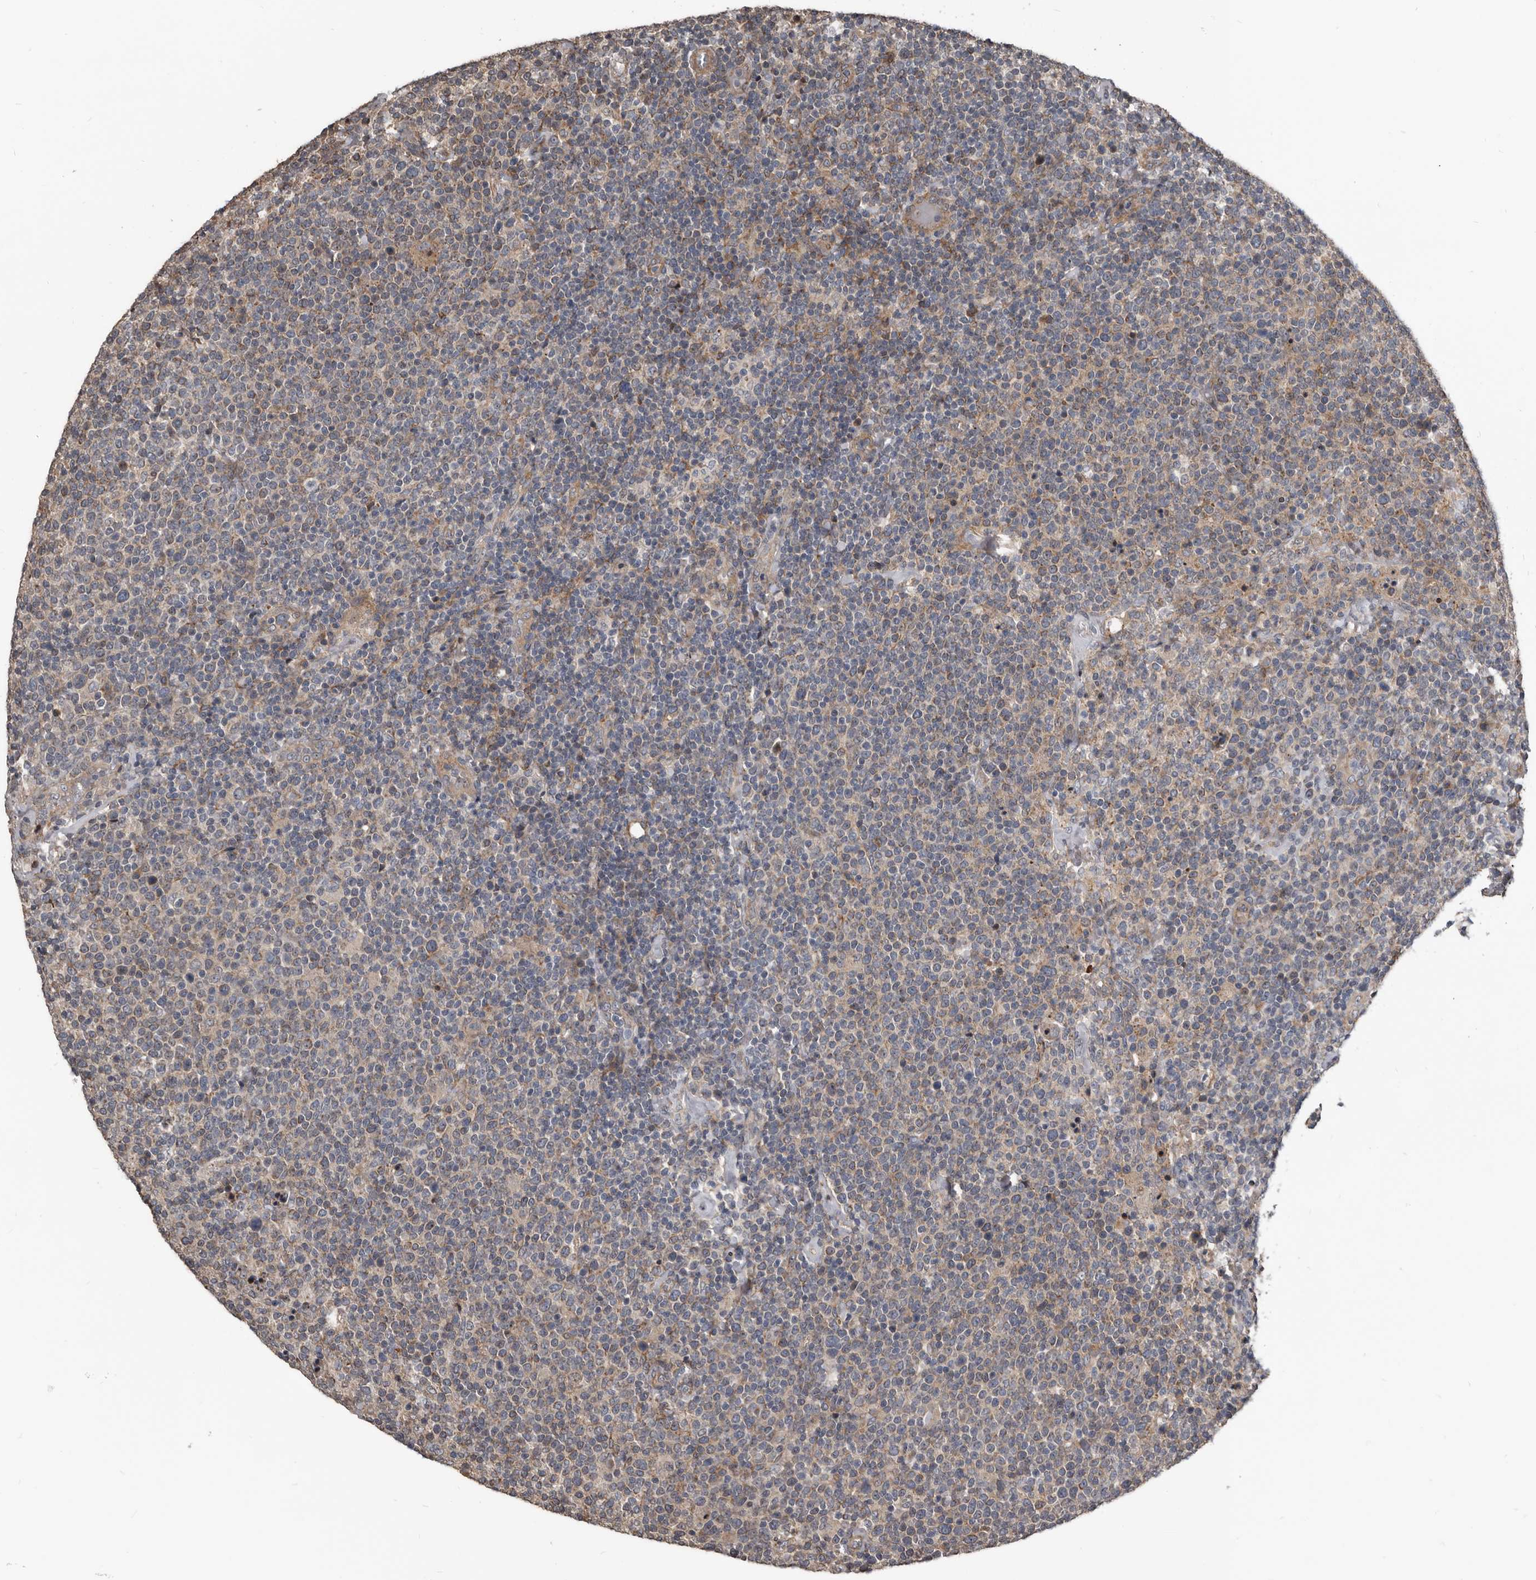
{"staining": {"intensity": "weak", "quantity": "25%-75%", "location": "cytoplasmic/membranous"}, "tissue": "lymphoma", "cell_type": "Tumor cells", "image_type": "cancer", "snomed": [{"axis": "morphology", "description": "Malignant lymphoma, non-Hodgkin's type, High grade"}, {"axis": "topography", "description": "Lymph node"}], "caption": "Malignant lymphoma, non-Hodgkin's type (high-grade) was stained to show a protein in brown. There is low levels of weak cytoplasmic/membranous staining in about 25%-75% of tumor cells.", "gene": "DHPS", "patient": {"sex": "male", "age": 61}}